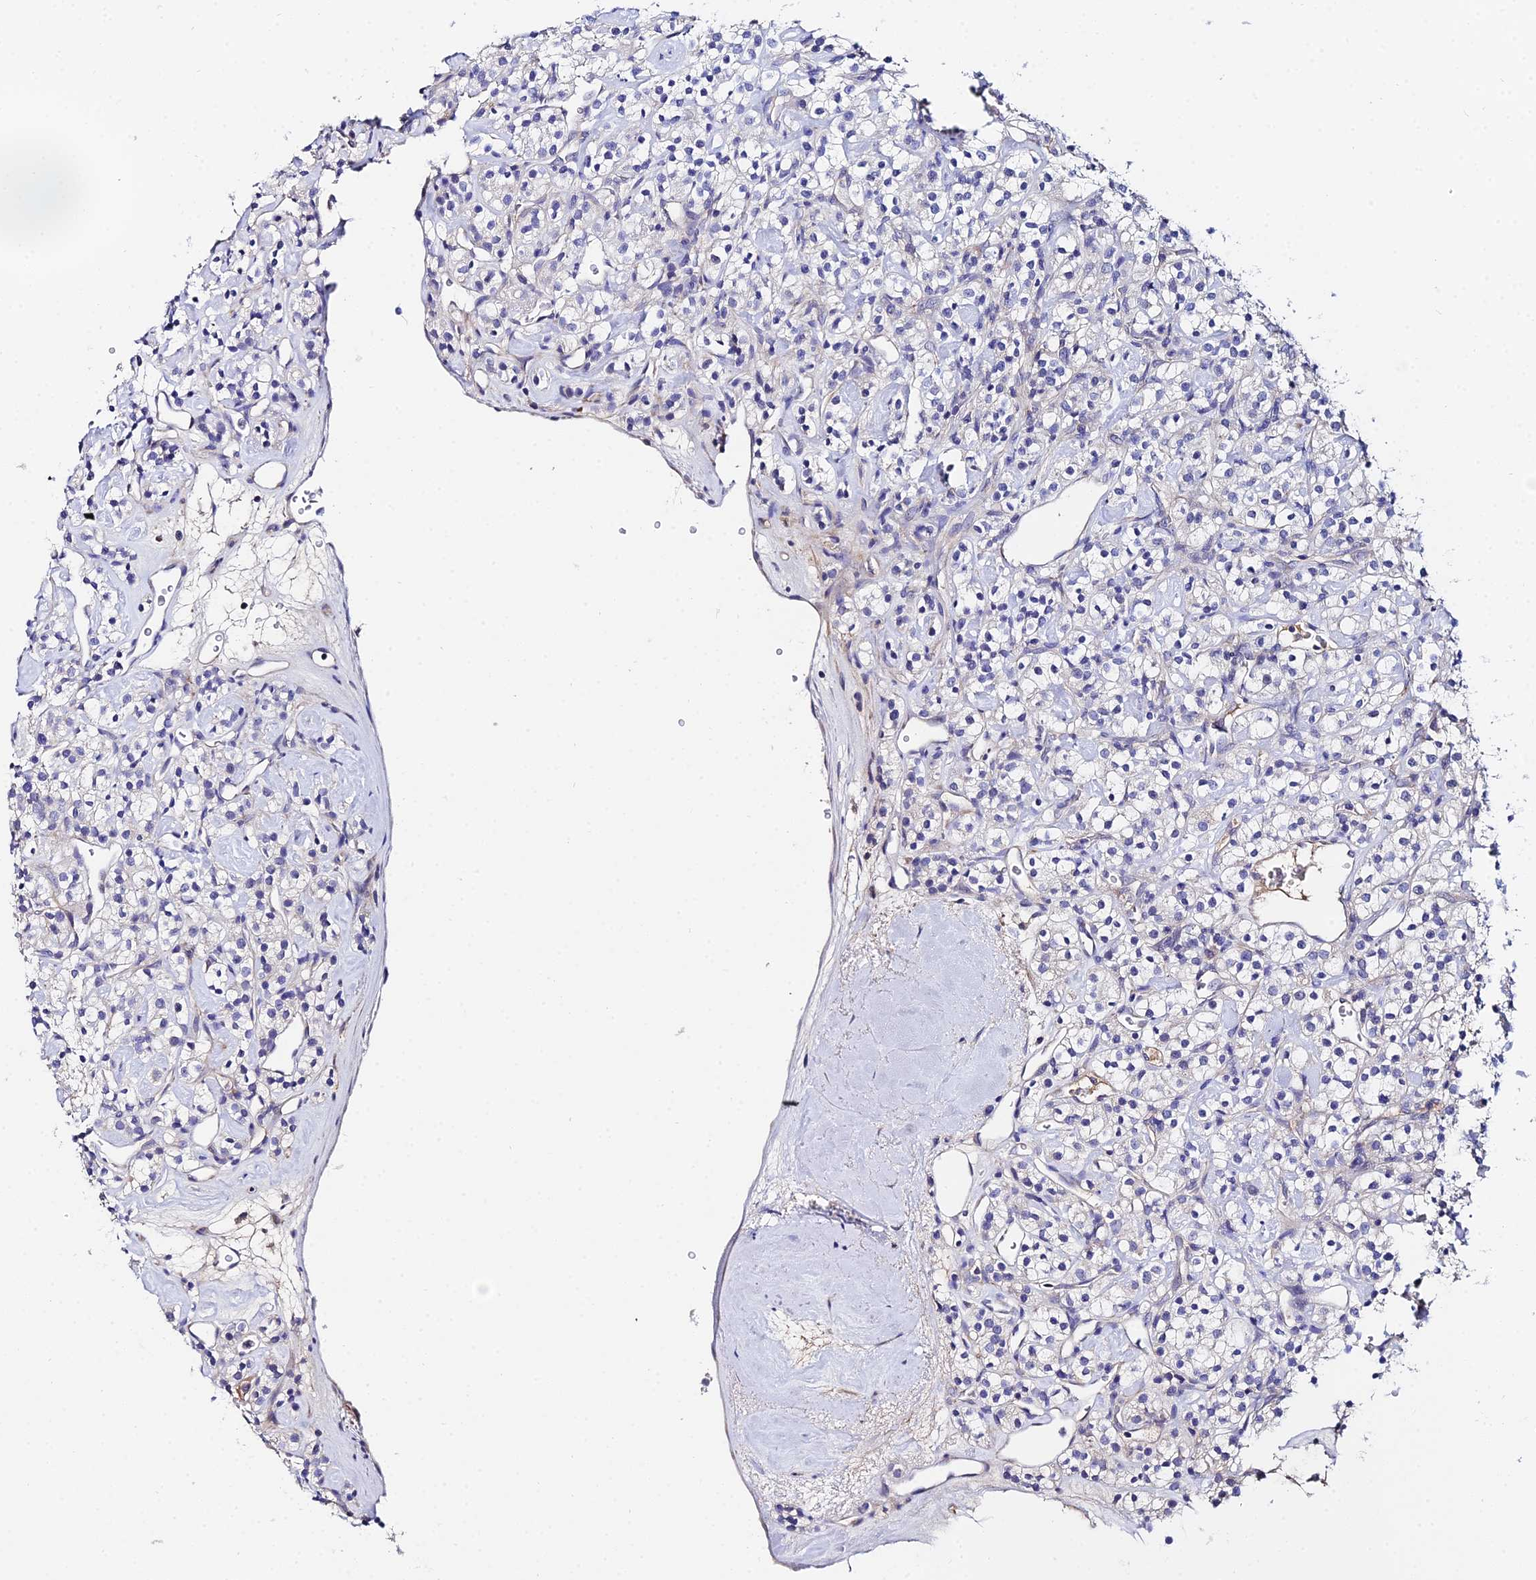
{"staining": {"intensity": "negative", "quantity": "none", "location": "none"}, "tissue": "renal cancer", "cell_type": "Tumor cells", "image_type": "cancer", "snomed": [{"axis": "morphology", "description": "Adenocarcinoma, NOS"}, {"axis": "topography", "description": "Kidney"}], "caption": "An image of human renal cancer (adenocarcinoma) is negative for staining in tumor cells.", "gene": "UBE2L3", "patient": {"sex": "male", "age": 77}}